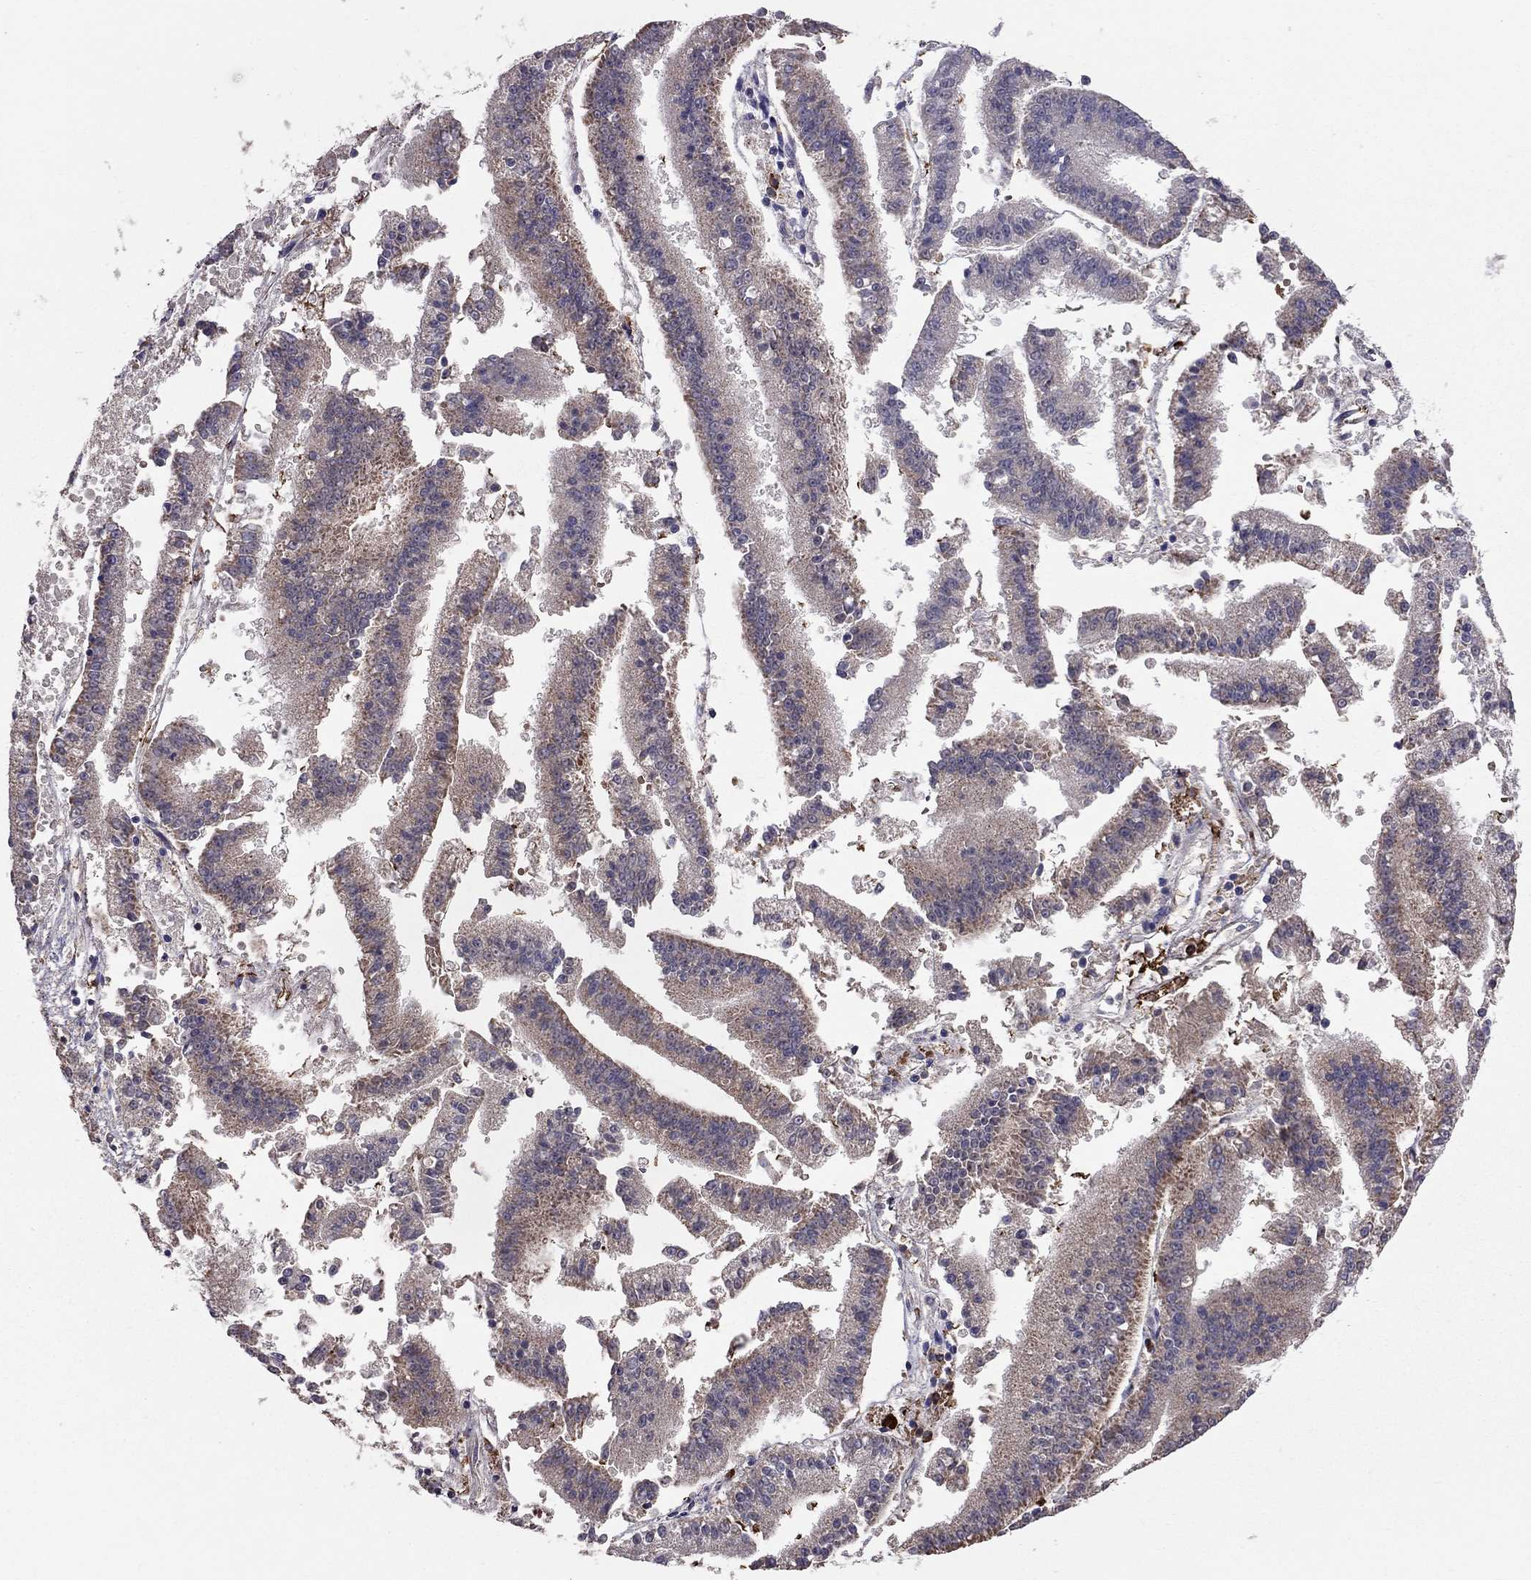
{"staining": {"intensity": "weak", "quantity": "25%-75%", "location": "cytoplasmic/membranous"}, "tissue": "endometrial cancer", "cell_type": "Tumor cells", "image_type": "cancer", "snomed": [{"axis": "morphology", "description": "Adenocarcinoma, NOS"}, {"axis": "topography", "description": "Endometrium"}], "caption": "Immunohistochemistry image of neoplastic tissue: human endometrial cancer (adenocarcinoma) stained using IHC exhibits low levels of weak protein expression localized specifically in the cytoplasmic/membranous of tumor cells, appearing as a cytoplasmic/membranous brown color.", "gene": "PIK3CG", "patient": {"sex": "female", "age": 66}}